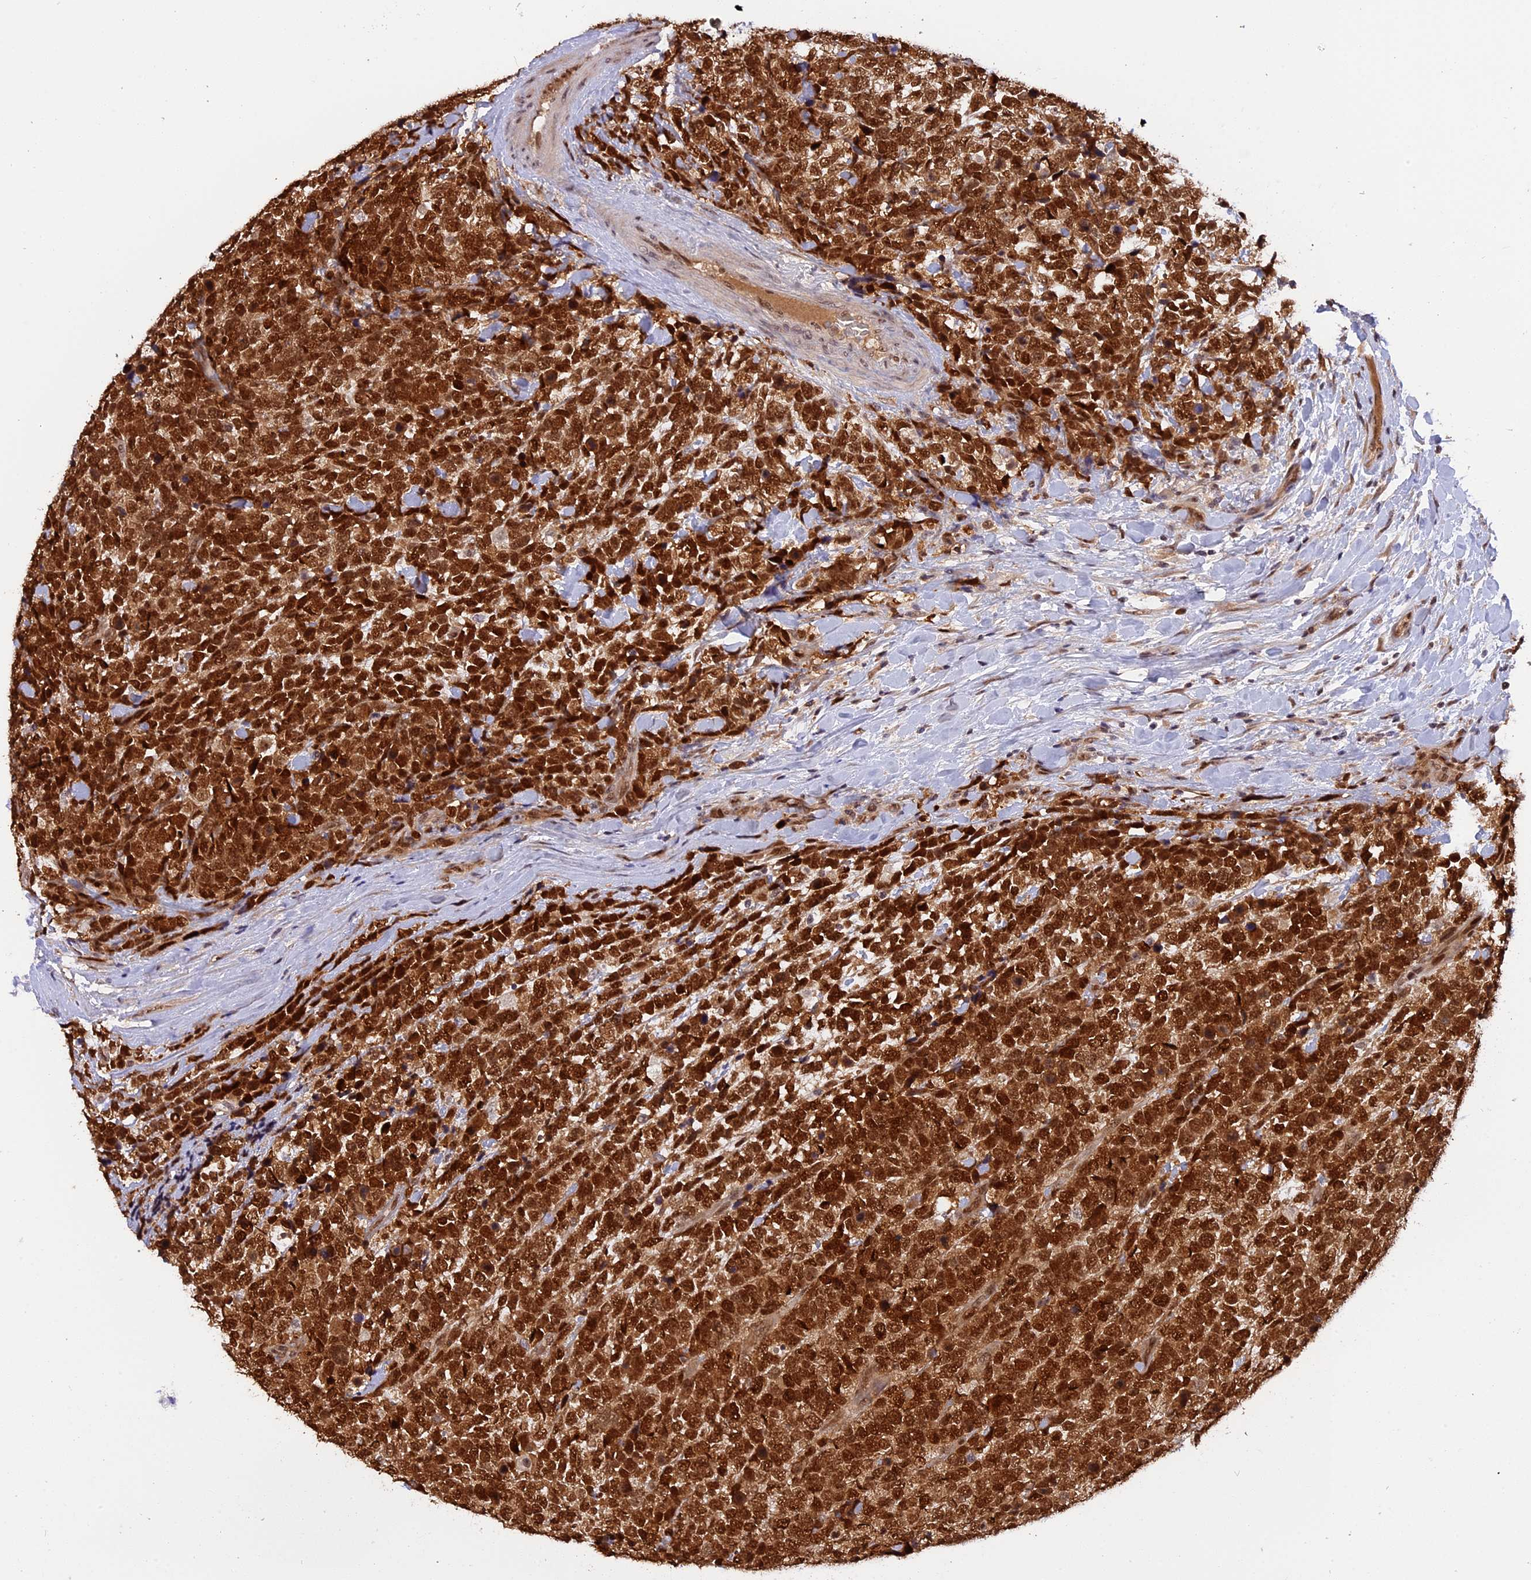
{"staining": {"intensity": "strong", "quantity": ">75%", "location": "cytoplasmic/membranous,nuclear"}, "tissue": "urothelial cancer", "cell_type": "Tumor cells", "image_type": "cancer", "snomed": [{"axis": "morphology", "description": "Urothelial carcinoma, High grade"}, {"axis": "topography", "description": "Urinary bladder"}], "caption": "High-magnification brightfield microscopy of urothelial cancer stained with DAB (brown) and counterstained with hematoxylin (blue). tumor cells exhibit strong cytoplasmic/membranous and nuclear expression is appreciated in approximately>75% of cells.", "gene": "ZNF428", "patient": {"sex": "female", "age": 82}}